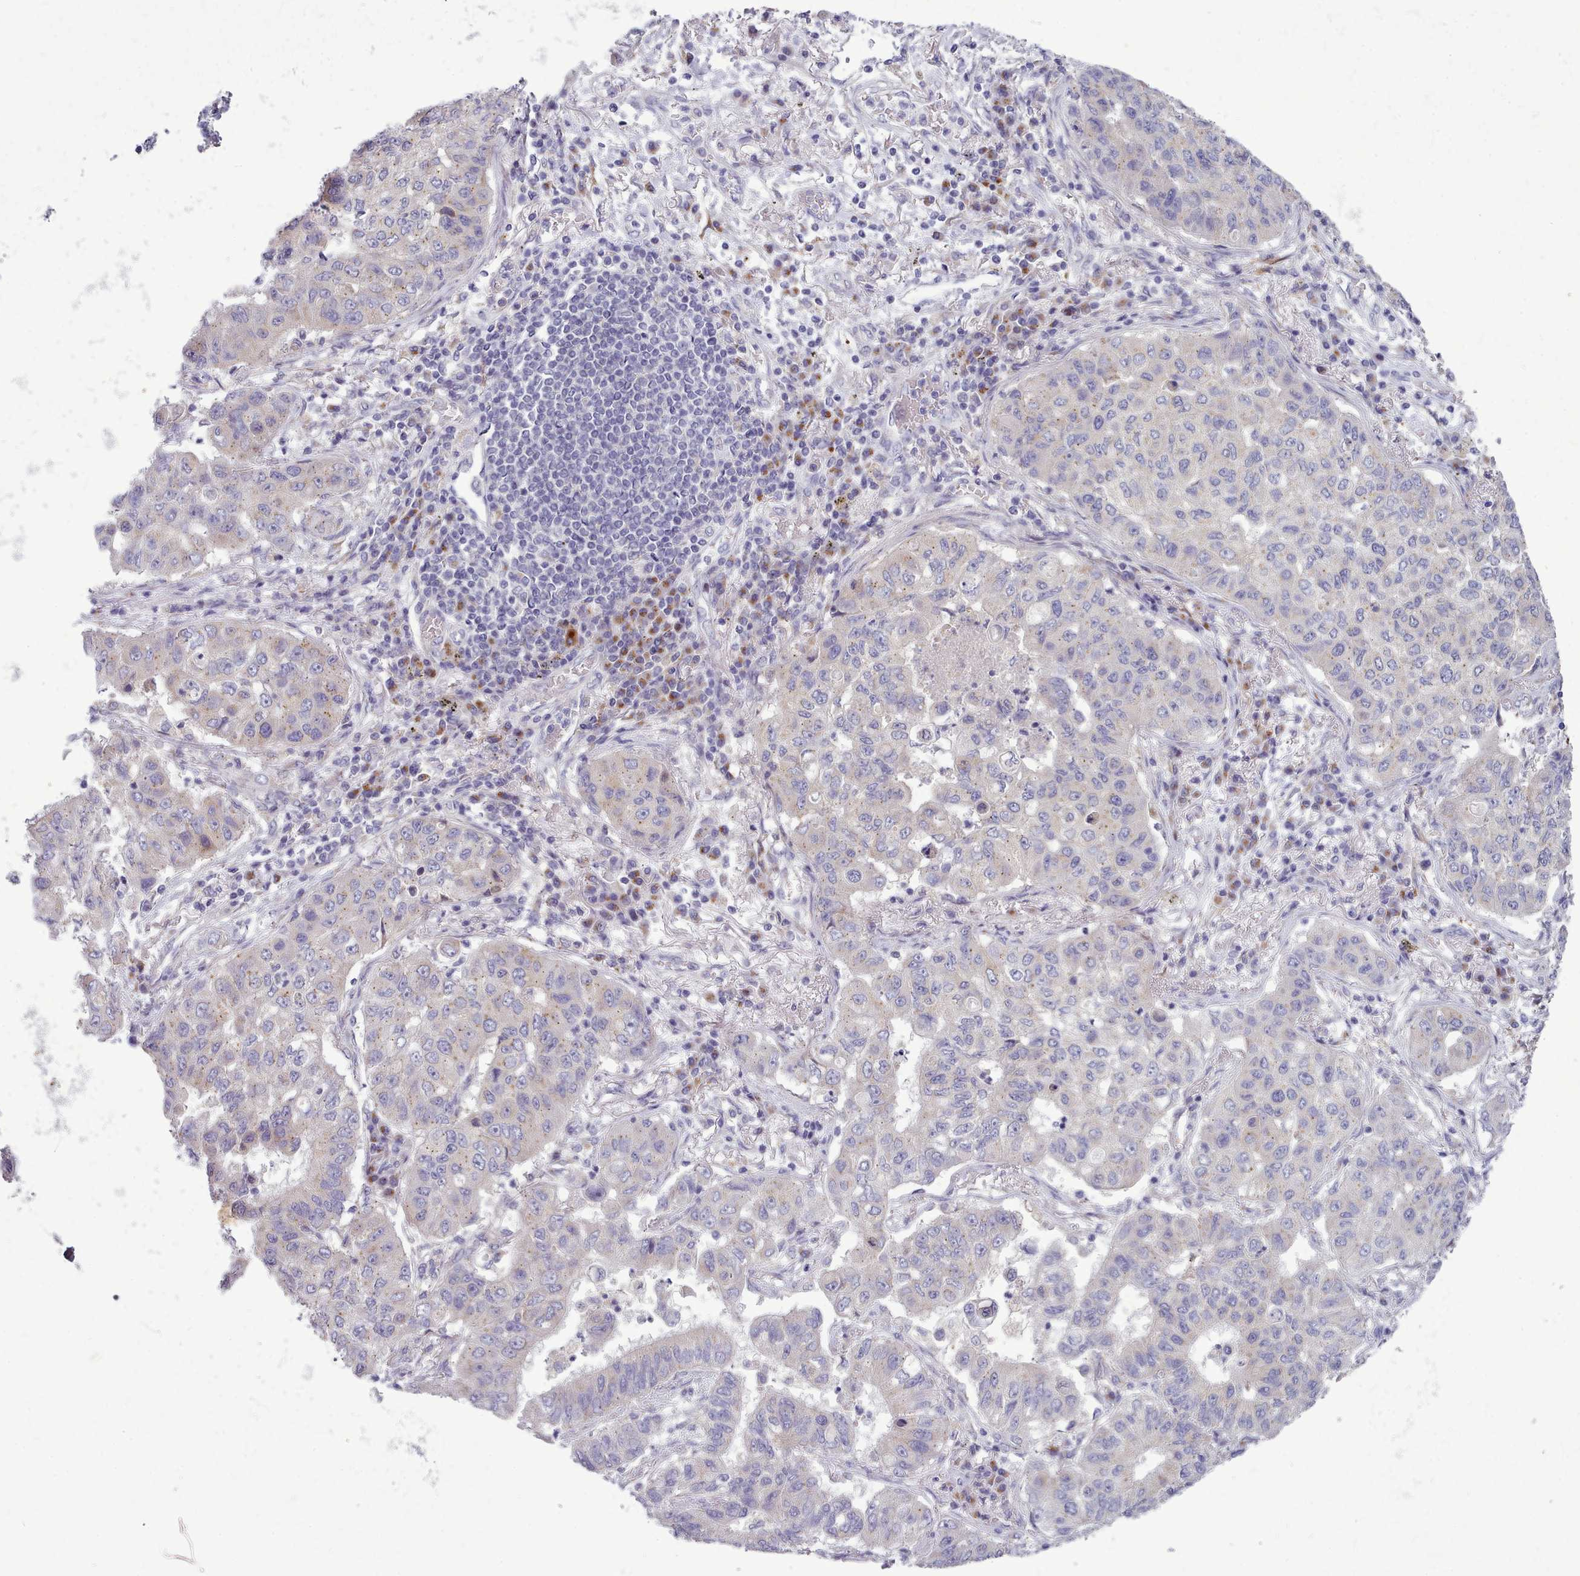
{"staining": {"intensity": "negative", "quantity": "none", "location": "none"}, "tissue": "lung cancer", "cell_type": "Tumor cells", "image_type": "cancer", "snomed": [{"axis": "morphology", "description": "Squamous cell carcinoma, NOS"}, {"axis": "topography", "description": "Lung"}], "caption": "Lung cancer was stained to show a protein in brown. There is no significant expression in tumor cells.", "gene": "MYRFL", "patient": {"sex": "male", "age": 74}}